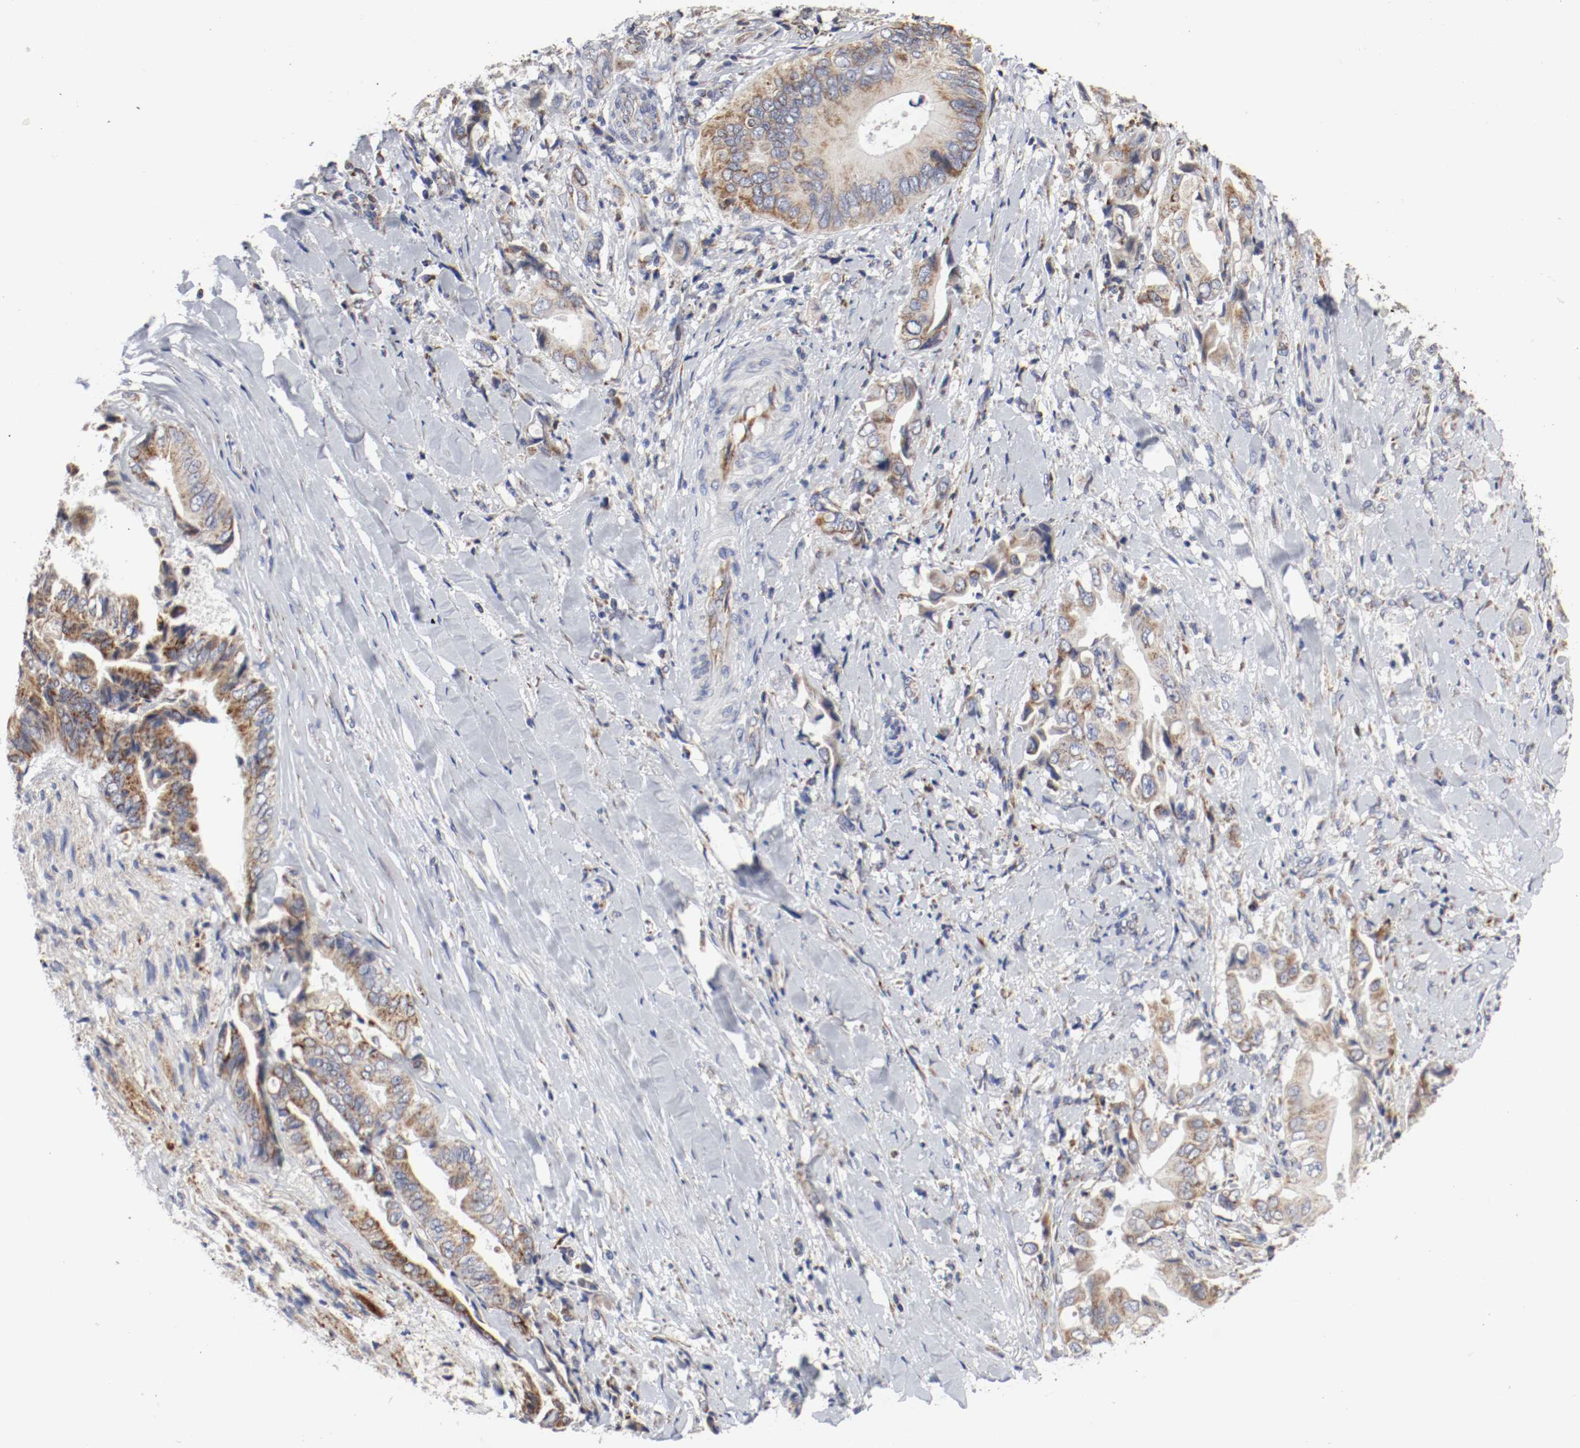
{"staining": {"intensity": "moderate", "quantity": ">75%", "location": "cytoplasmic/membranous"}, "tissue": "liver cancer", "cell_type": "Tumor cells", "image_type": "cancer", "snomed": [{"axis": "morphology", "description": "Cholangiocarcinoma"}, {"axis": "topography", "description": "Liver"}], "caption": "Protein staining demonstrates moderate cytoplasmic/membranous staining in approximately >75% of tumor cells in liver cholangiocarcinoma.", "gene": "AFG3L2", "patient": {"sex": "male", "age": 58}}